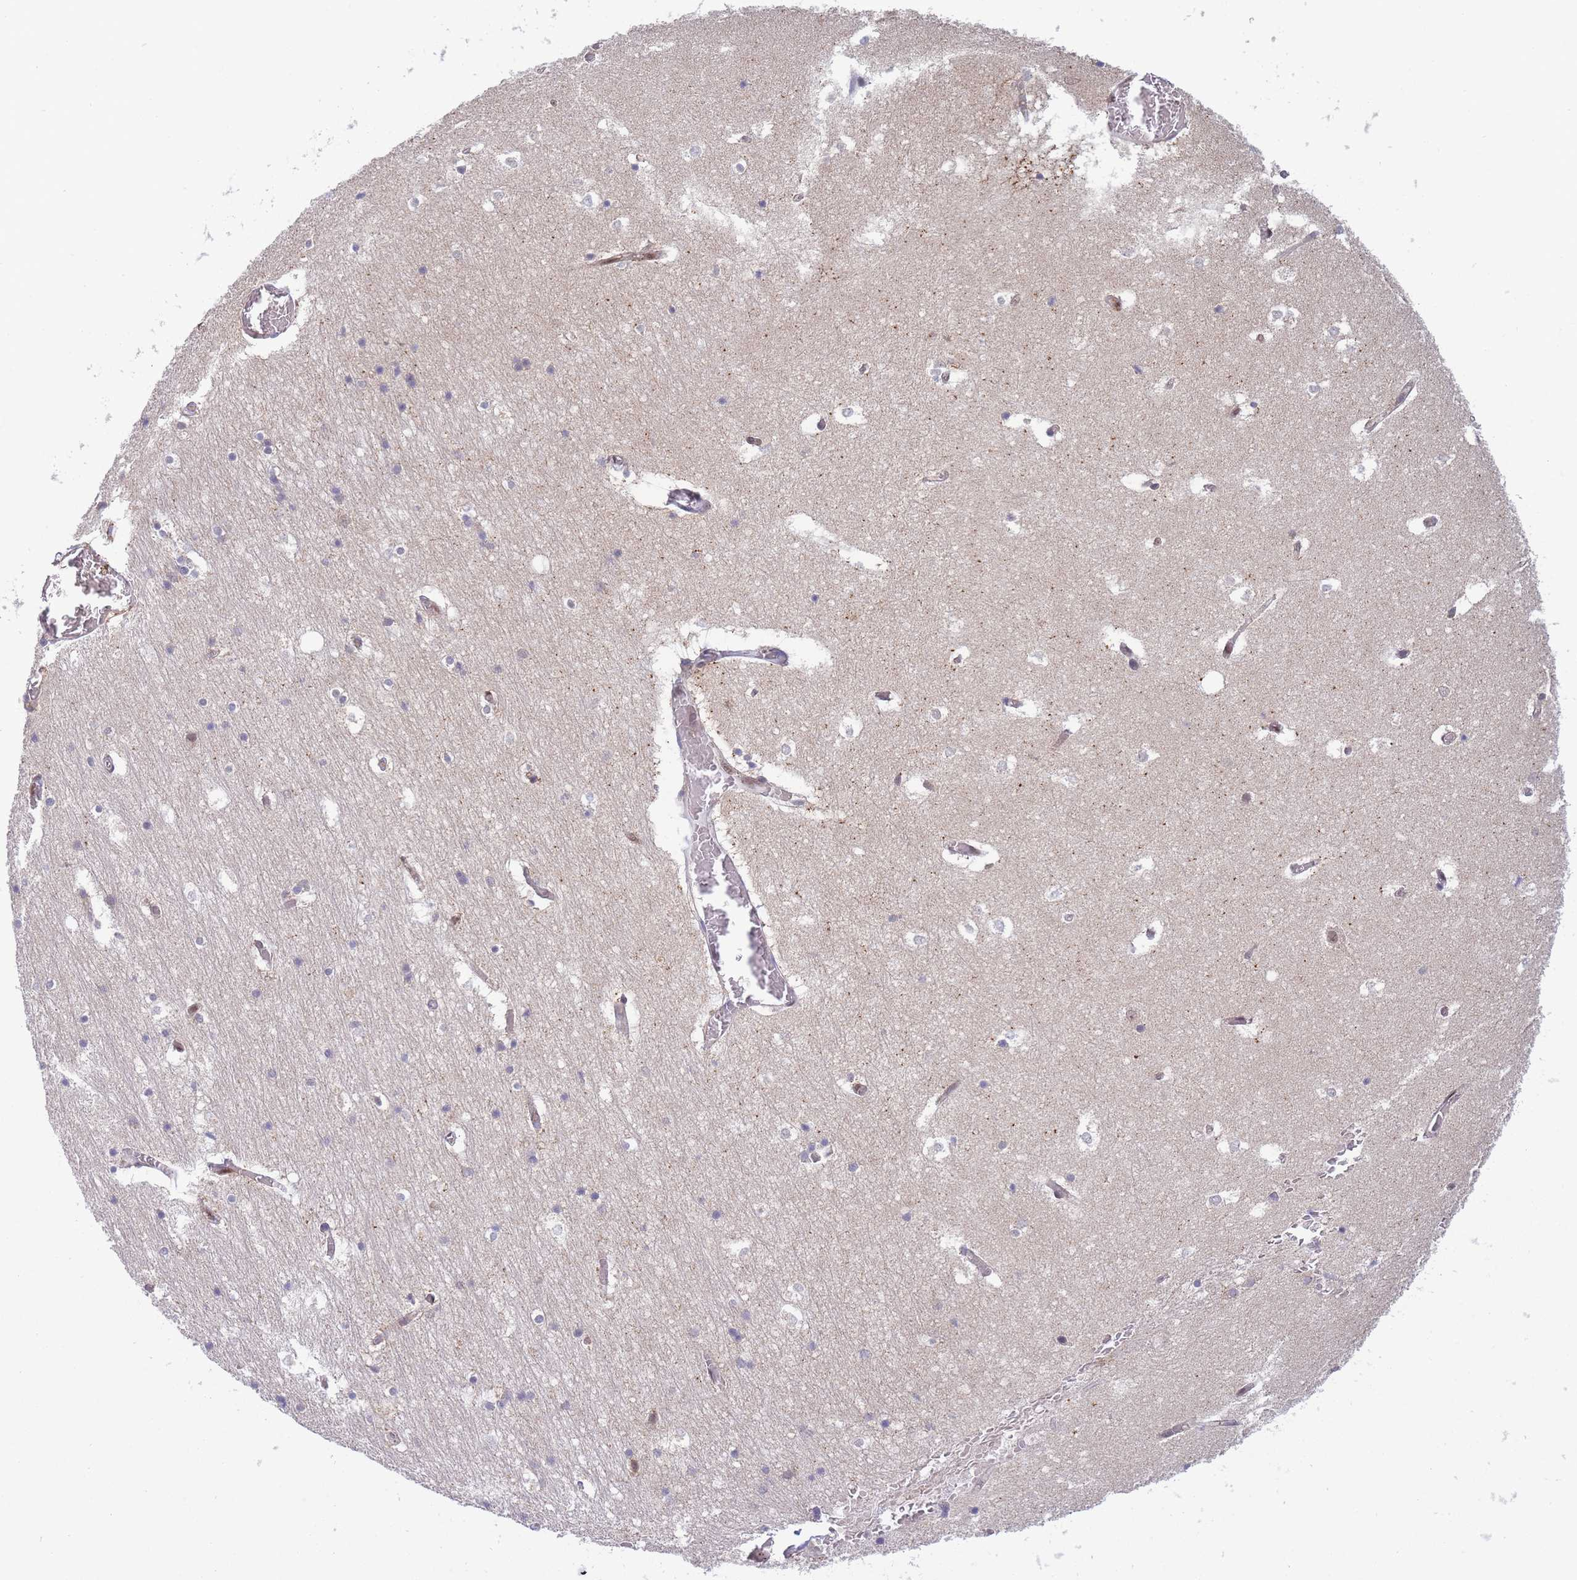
{"staining": {"intensity": "negative", "quantity": "none", "location": "none"}, "tissue": "hippocampus", "cell_type": "Glial cells", "image_type": "normal", "snomed": [{"axis": "morphology", "description": "Normal tissue, NOS"}, {"axis": "topography", "description": "Hippocampus"}], "caption": "The image shows no staining of glial cells in benign hippocampus. (Brightfield microscopy of DAB (3,3'-diaminobenzidine) immunohistochemistry (IHC) at high magnification).", "gene": "NSFL1C", "patient": {"sex": "female", "age": 52}}